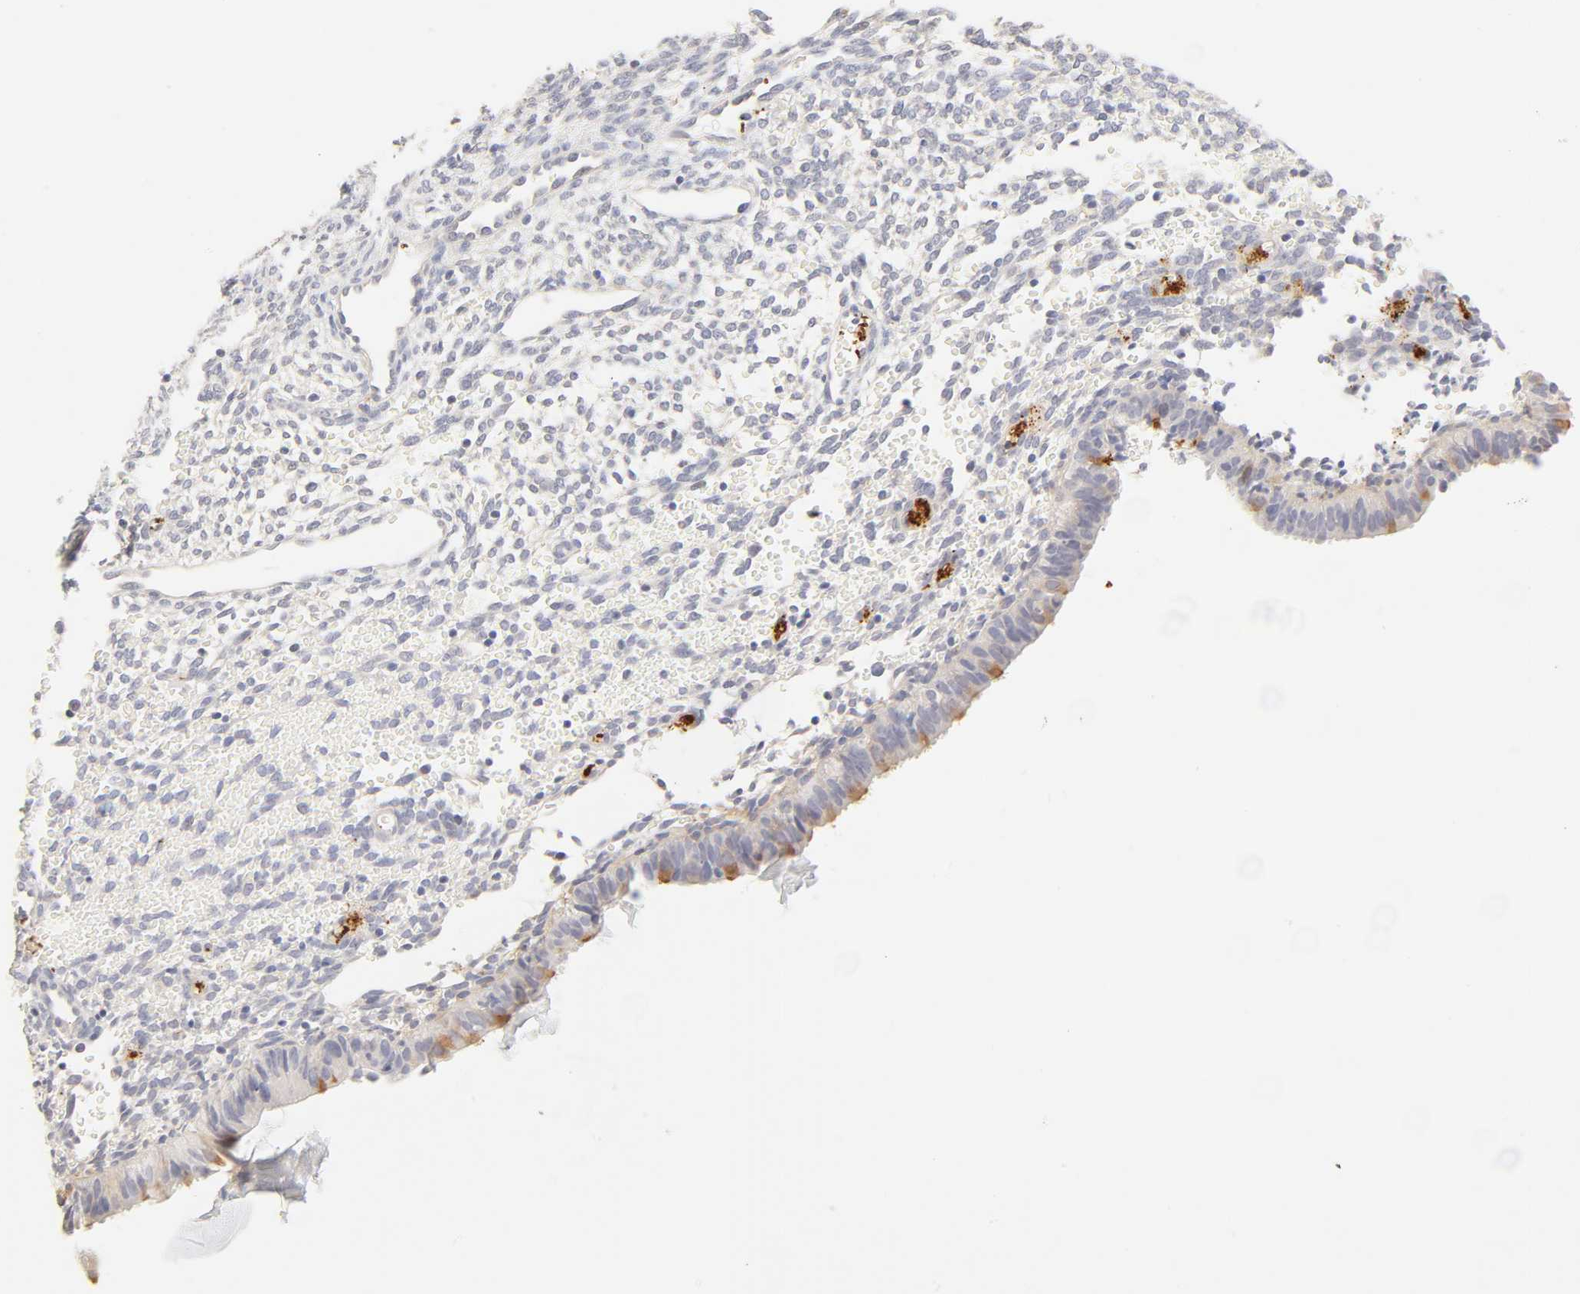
{"staining": {"intensity": "negative", "quantity": "none", "location": "none"}, "tissue": "endometrium", "cell_type": "Cells in endometrial stroma", "image_type": "normal", "snomed": [{"axis": "morphology", "description": "Normal tissue, NOS"}, {"axis": "topography", "description": "Endometrium"}], "caption": "DAB (3,3'-diaminobenzidine) immunohistochemical staining of benign endometrium demonstrates no significant expression in cells in endometrial stroma.", "gene": "CYP4B1", "patient": {"sex": "female", "age": 61}}